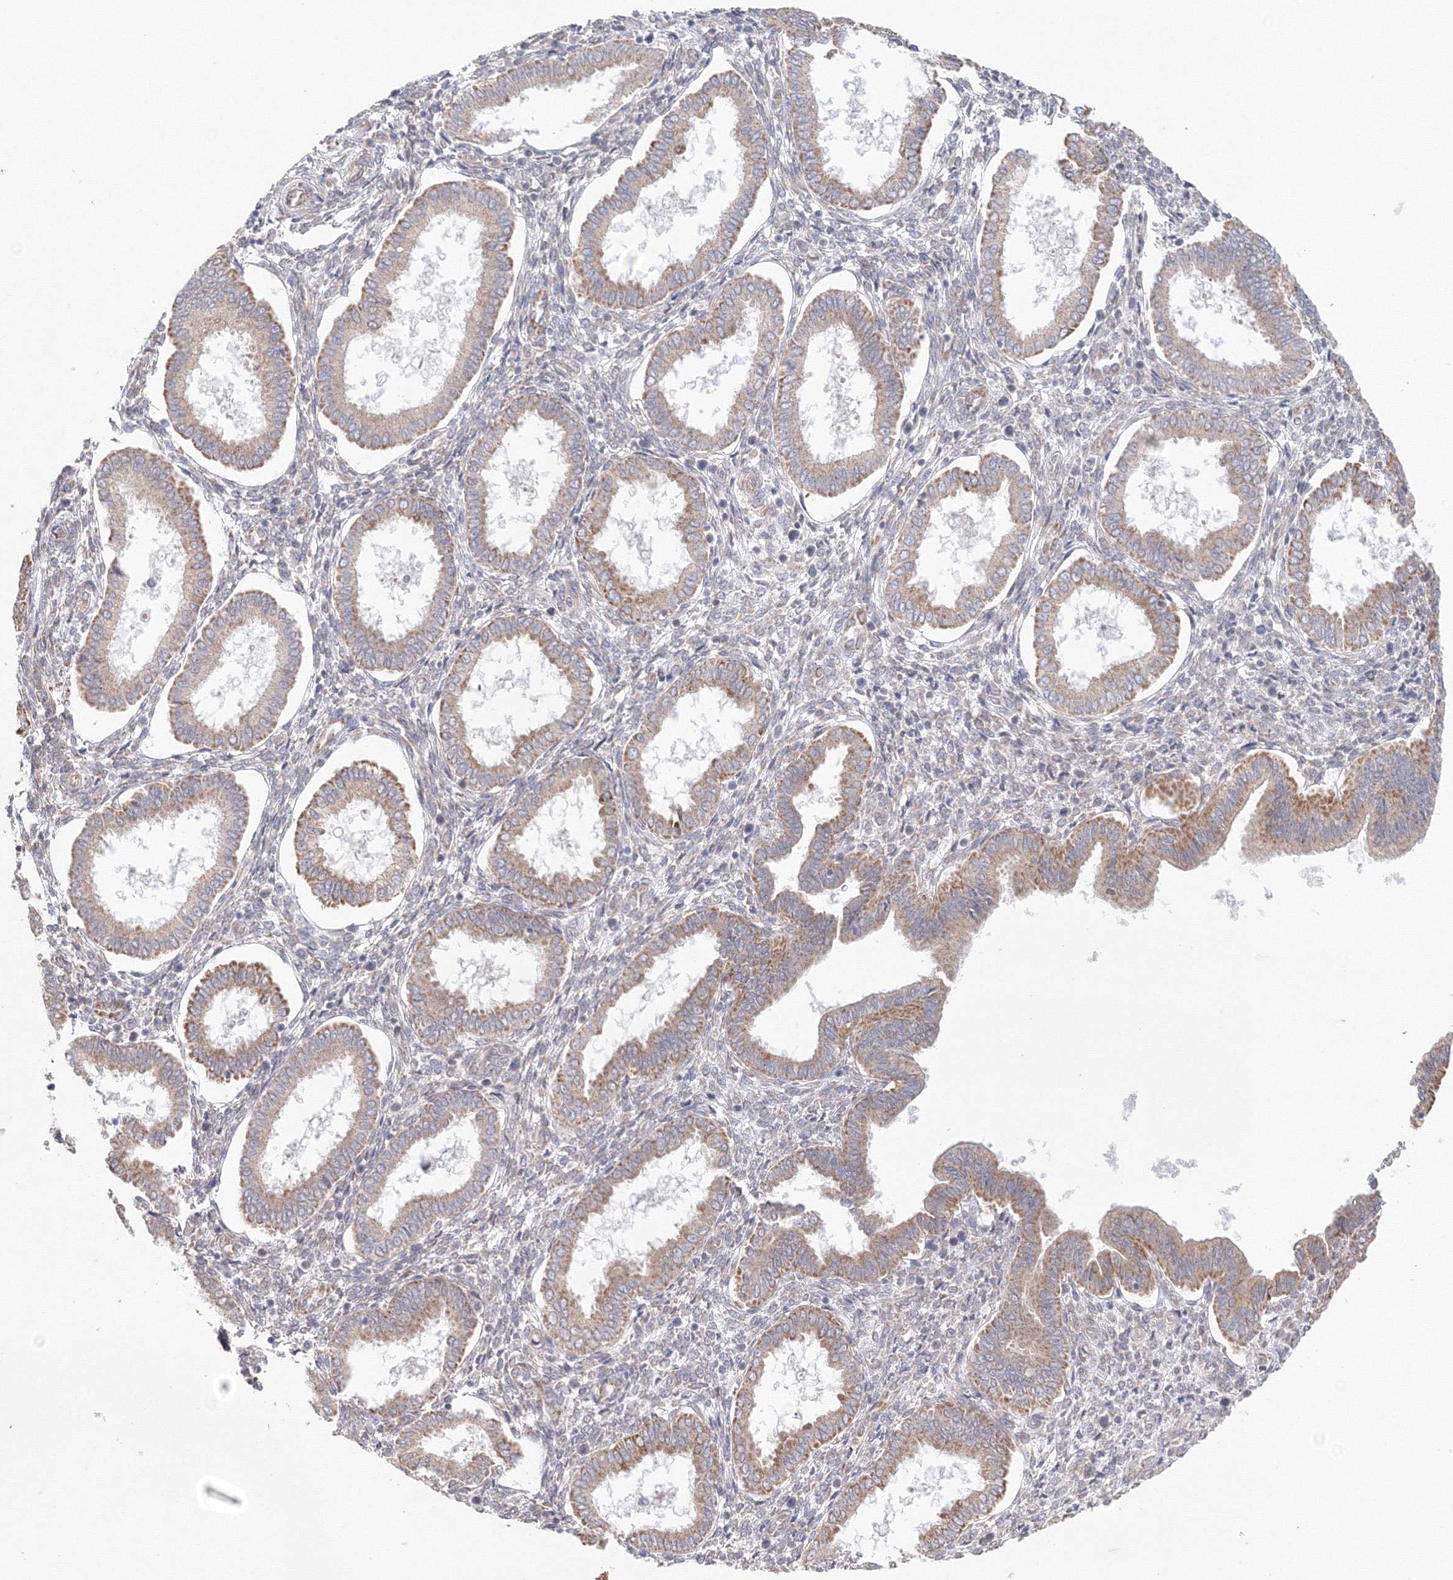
{"staining": {"intensity": "negative", "quantity": "none", "location": "none"}, "tissue": "endometrium", "cell_type": "Cells in endometrial stroma", "image_type": "normal", "snomed": [{"axis": "morphology", "description": "Normal tissue, NOS"}, {"axis": "topography", "description": "Endometrium"}], "caption": "A histopathology image of endometrium stained for a protein shows no brown staining in cells in endometrial stroma. Nuclei are stained in blue.", "gene": "DHRS12", "patient": {"sex": "female", "age": 24}}